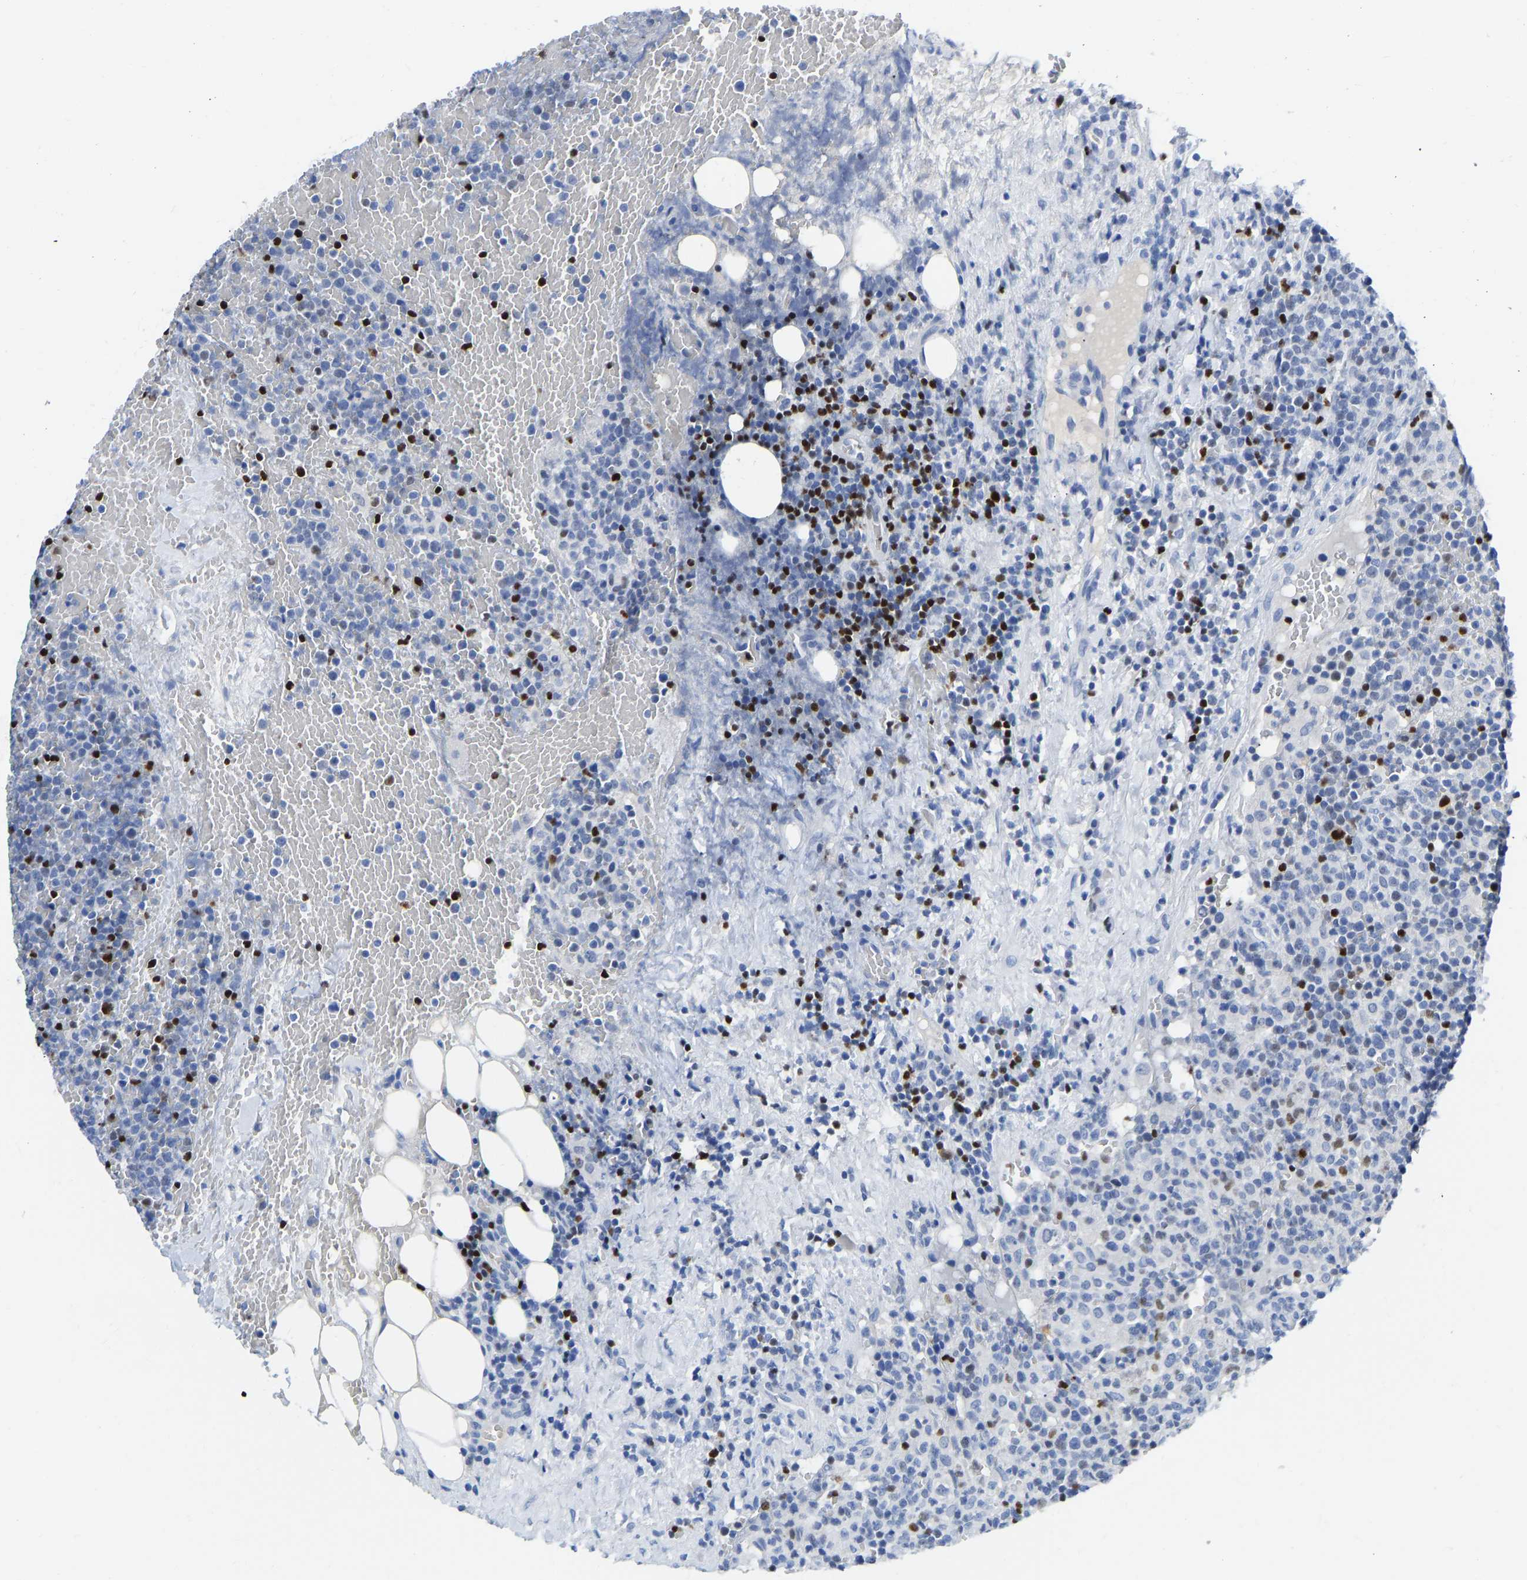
{"staining": {"intensity": "negative", "quantity": "none", "location": "none"}, "tissue": "lymphoma", "cell_type": "Tumor cells", "image_type": "cancer", "snomed": [{"axis": "morphology", "description": "Malignant lymphoma, non-Hodgkin's type, High grade"}, {"axis": "topography", "description": "Lymph node"}], "caption": "This micrograph is of malignant lymphoma, non-Hodgkin's type (high-grade) stained with immunohistochemistry (IHC) to label a protein in brown with the nuclei are counter-stained blue. There is no expression in tumor cells.", "gene": "TCF7", "patient": {"sex": "male", "age": 61}}